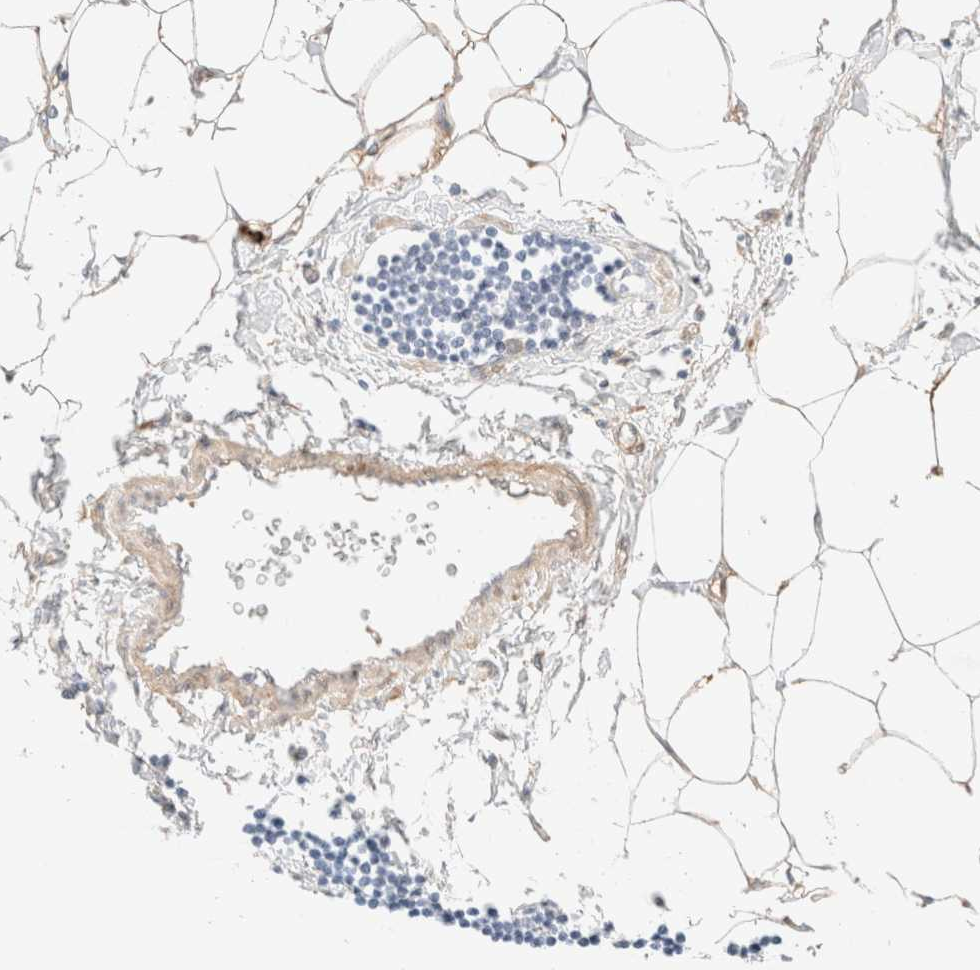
{"staining": {"intensity": "moderate", "quantity": "25%-75%", "location": "cytoplasmic/membranous"}, "tissue": "adipose tissue", "cell_type": "Adipocytes", "image_type": "normal", "snomed": [{"axis": "morphology", "description": "Normal tissue, NOS"}, {"axis": "morphology", "description": "Adenocarcinoma, NOS"}, {"axis": "topography", "description": "Colon"}, {"axis": "topography", "description": "Peripheral nerve tissue"}], "caption": "The photomicrograph shows immunohistochemical staining of benign adipose tissue. There is moderate cytoplasmic/membranous positivity is identified in approximately 25%-75% of adipocytes. (DAB (3,3'-diaminobenzidine) = brown stain, brightfield microscopy at high magnification).", "gene": "NIBAN2", "patient": {"sex": "male", "age": 14}}